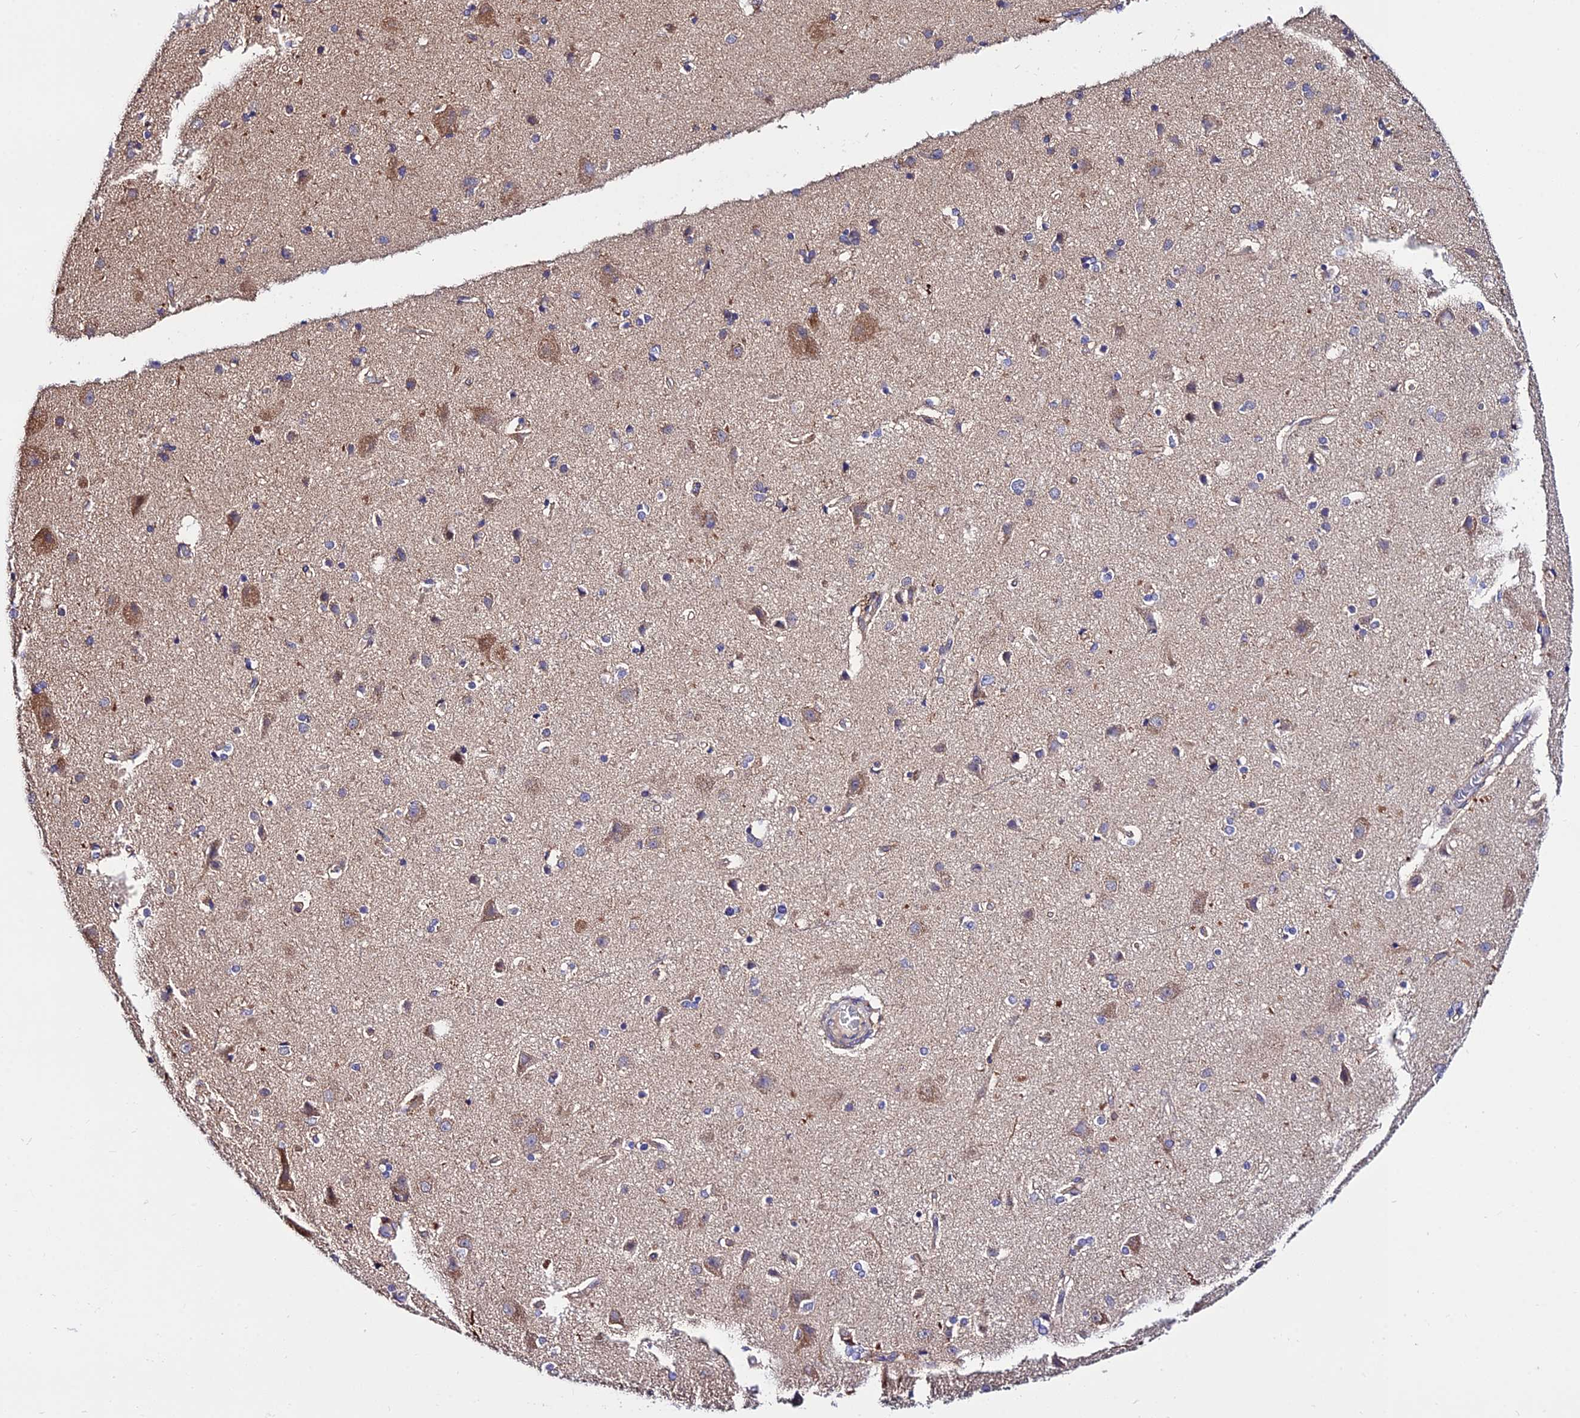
{"staining": {"intensity": "weak", "quantity": ">75%", "location": "cytoplasmic/membranous"}, "tissue": "cerebral cortex", "cell_type": "Endothelial cells", "image_type": "normal", "snomed": [{"axis": "morphology", "description": "Normal tissue, NOS"}, {"axis": "topography", "description": "Cerebral cortex"}], "caption": "This micrograph exhibits unremarkable cerebral cortex stained with immunohistochemistry (IHC) to label a protein in brown. The cytoplasmic/membranous of endothelial cells show weak positivity for the protein. Nuclei are counter-stained blue.", "gene": "CDC37L1", "patient": {"sex": "female", "age": 54}}